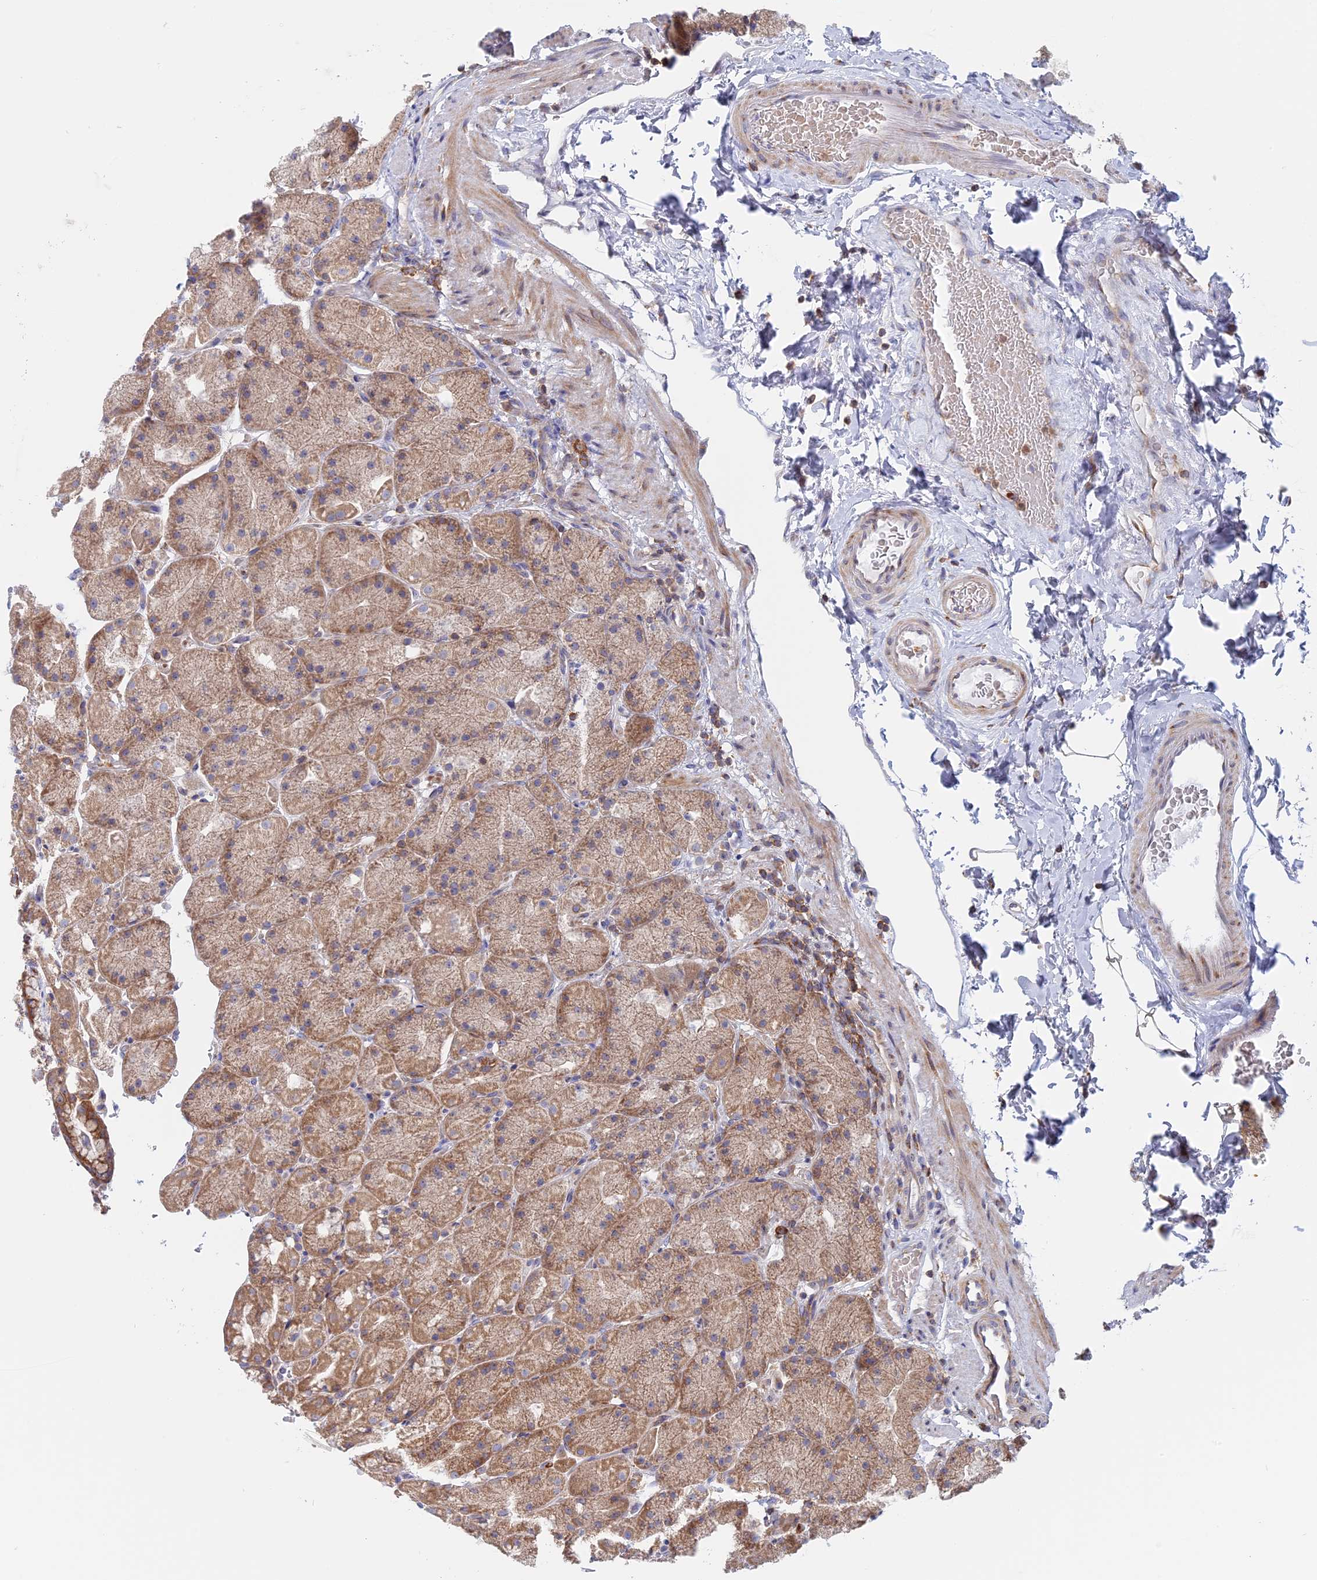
{"staining": {"intensity": "moderate", "quantity": ">75%", "location": "cytoplasmic/membranous"}, "tissue": "stomach", "cell_type": "Glandular cells", "image_type": "normal", "snomed": [{"axis": "morphology", "description": "Normal tissue, NOS"}, {"axis": "topography", "description": "Stomach, upper"}, {"axis": "topography", "description": "Stomach, lower"}], "caption": "Benign stomach demonstrates moderate cytoplasmic/membranous positivity in about >75% of glandular cells, visualized by immunohistochemistry.", "gene": "GMIP", "patient": {"sex": "male", "age": 67}}